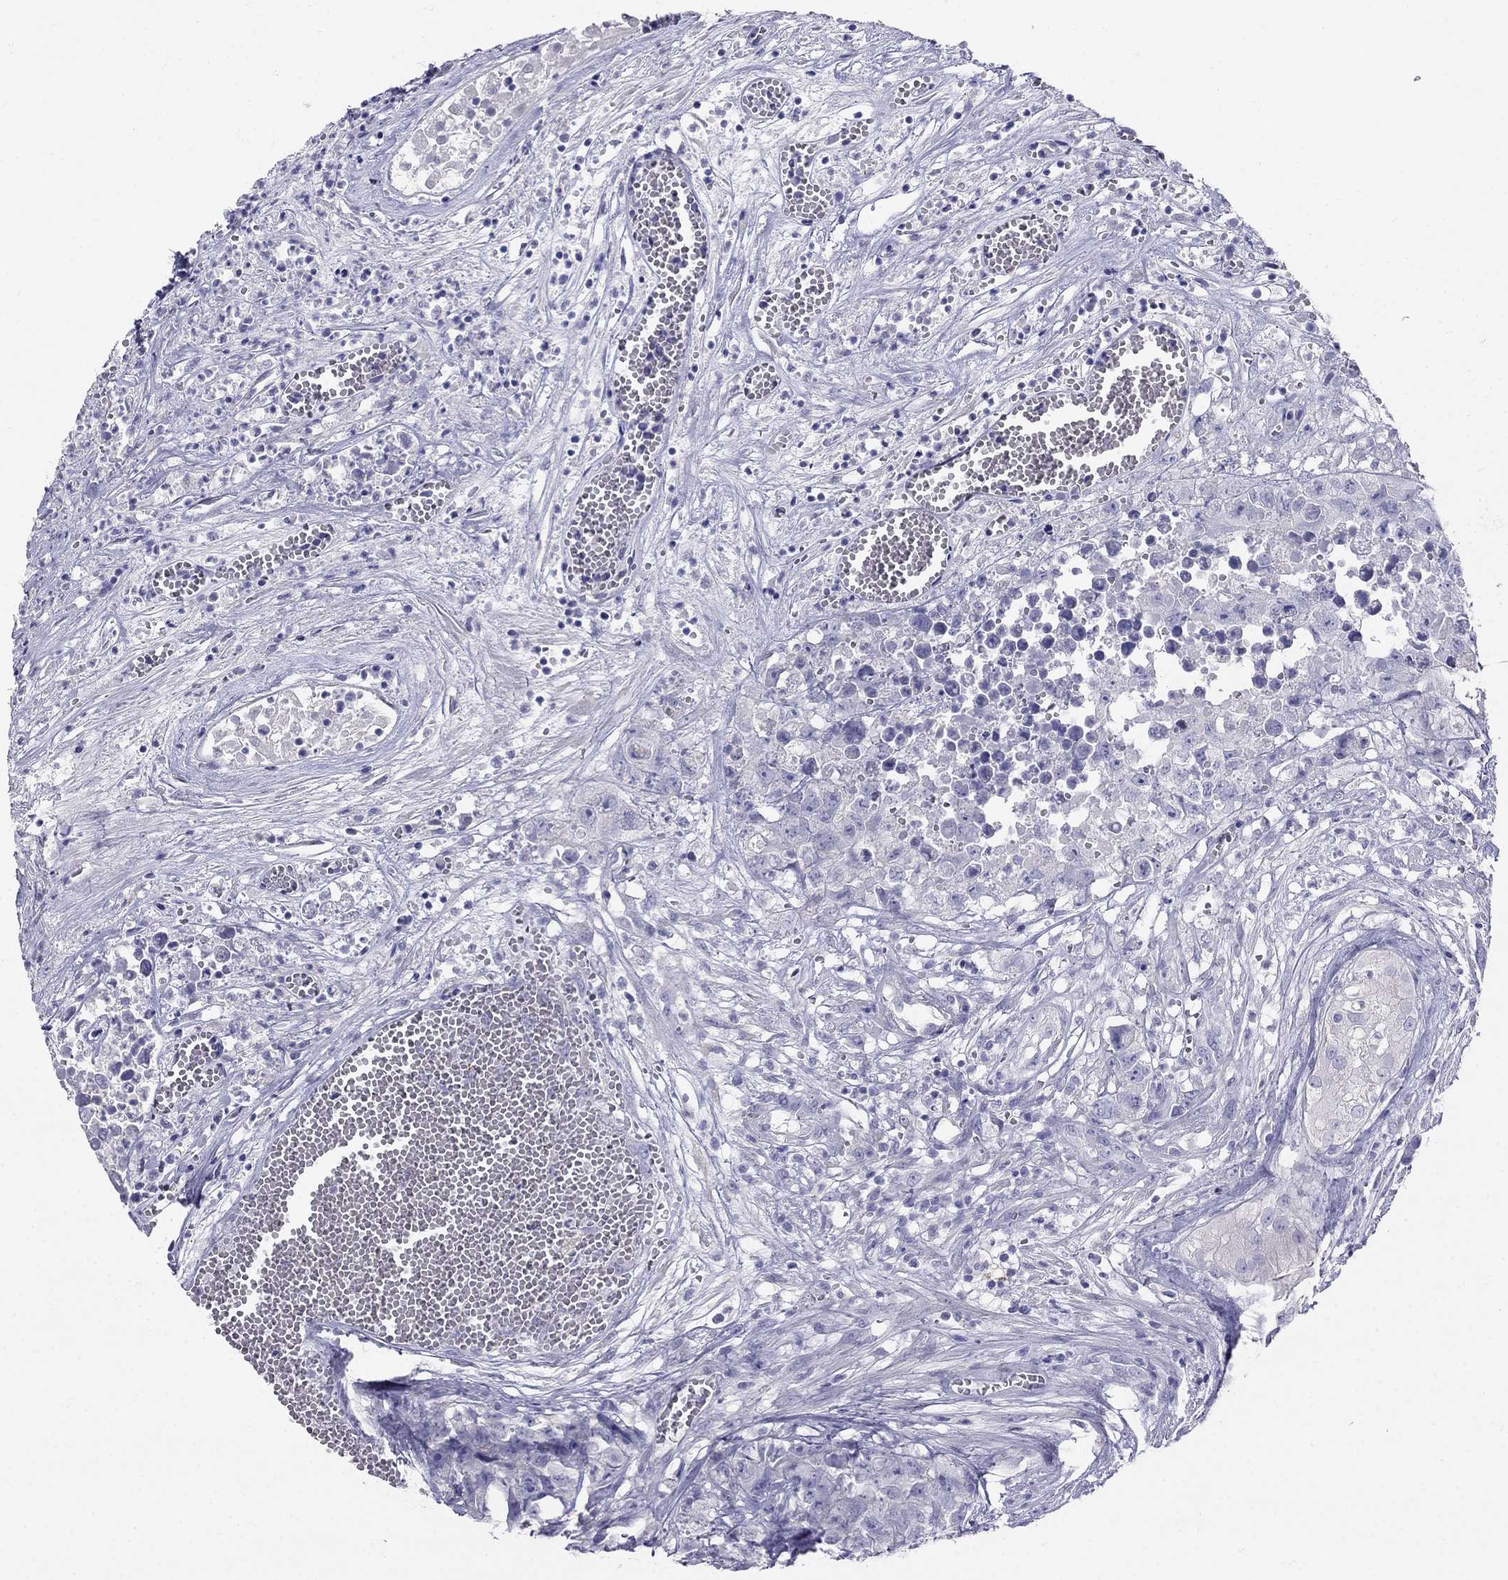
{"staining": {"intensity": "negative", "quantity": "none", "location": "none"}, "tissue": "testis cancer", "cell_type": "Tumor cells", "image_type": "cancer", "snomed": [{"axis": "morphology", "description": "Seminoma, NOS"}, {"axis": "morphology", "description": "Carcinoma, Embryonal, NOS"}, {"axis": "topography", "description": "Testis"}], "caption": "Protein analysis of embryonal carcinoma (testis) exhibits no significant positivity in tumor cells. (DAB (3,3'-diaminobenzidine) immunohistochemistry, high magnification).", "gene": "RFLNA", "patient": {"sex": "male", "age": 22}}